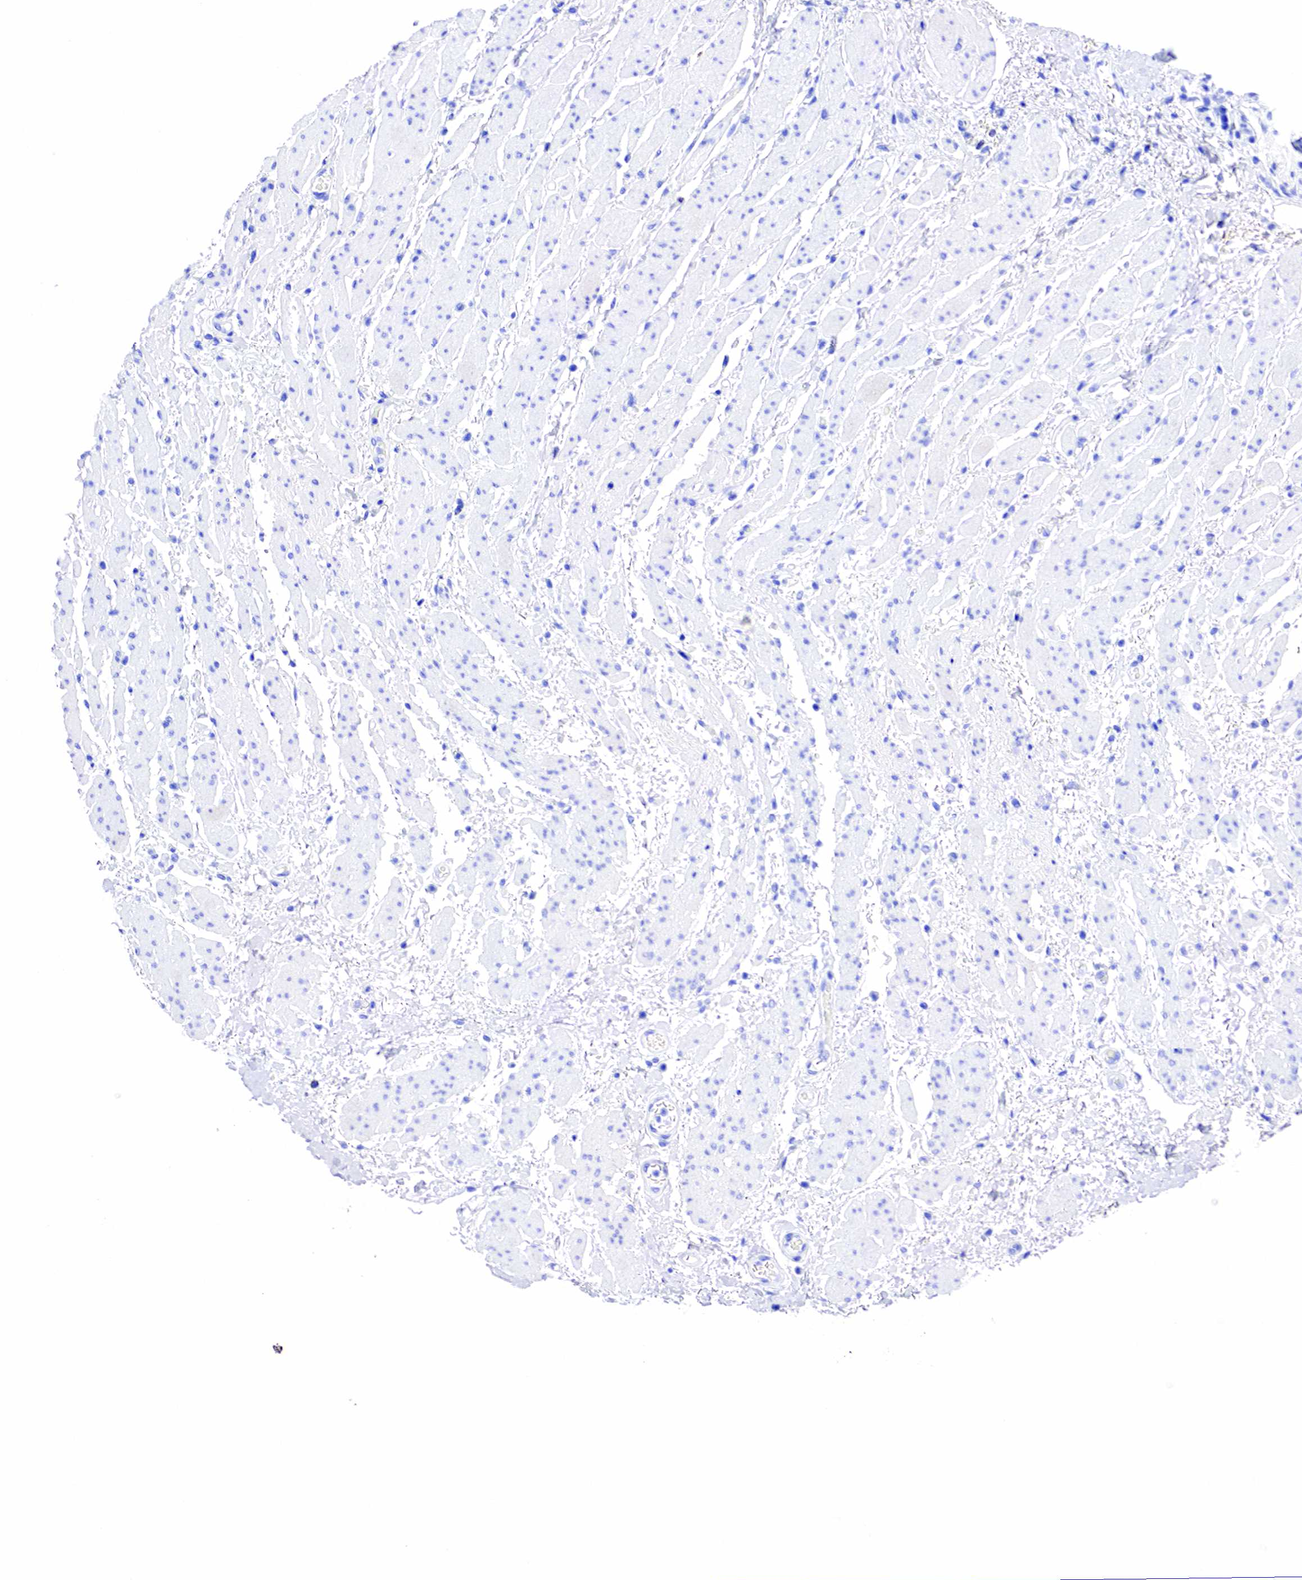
{"staining": {"intensity": "negative", "quantity": "none", "location": "none"}, "tissue": "stomach cancer", "cell_type": "Tumor cells", "image_type": "cancer", "snomed": [{"axis": "morphology", "description": "Adenocarcinoma, NOS"}, {"axis": "topography", "description": "Pancreas"}, {"axis": "topography", "description": "Stomach, upper"}], "caption": "Tumor cells show no significant expression in adenocarcinoma (stomach). (IHC, brightfield microscopy, high magnification).", "gene": "KLK3", "patient": {"sex": "male", "age": 77}}